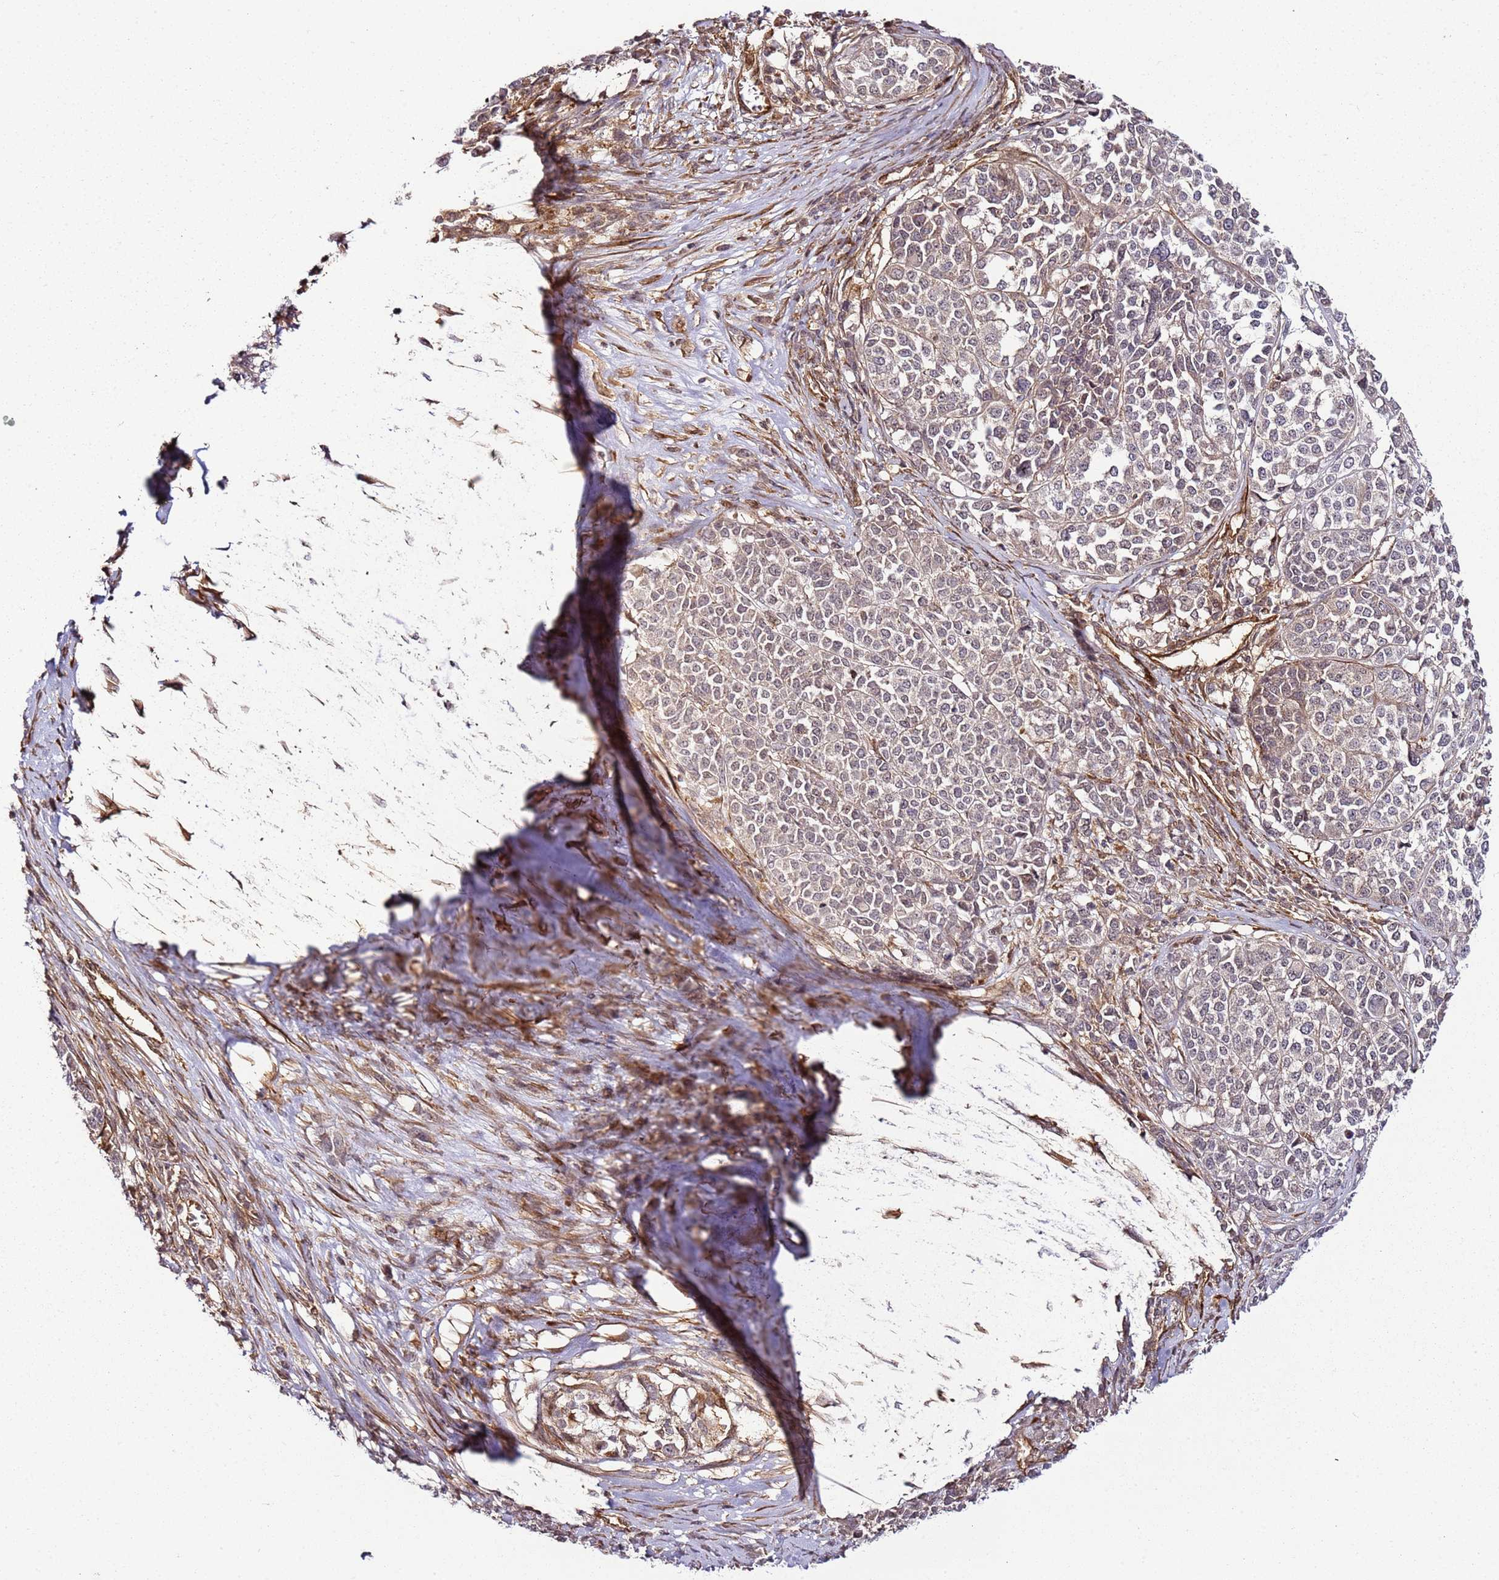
{"staining": {"intensity": "weak", "quantity": "<25%", "location": "cytoplasmic/membranous"}, "tissue": "melanoma", "cell_type": "Tumor cells", "image_type": "cancer", "snomed": [{"axis": "morphology", "description": "Malignant melanoma, Metastatic site"}, {"axis": "topography", "description": "Lymph node"}], "caption": "Image shows no significant protein staining in tumor cells of malignant melanoma (metastatic site).", "gene": "CCNYL1", "patient": {"sex": "male", "age": 44}}